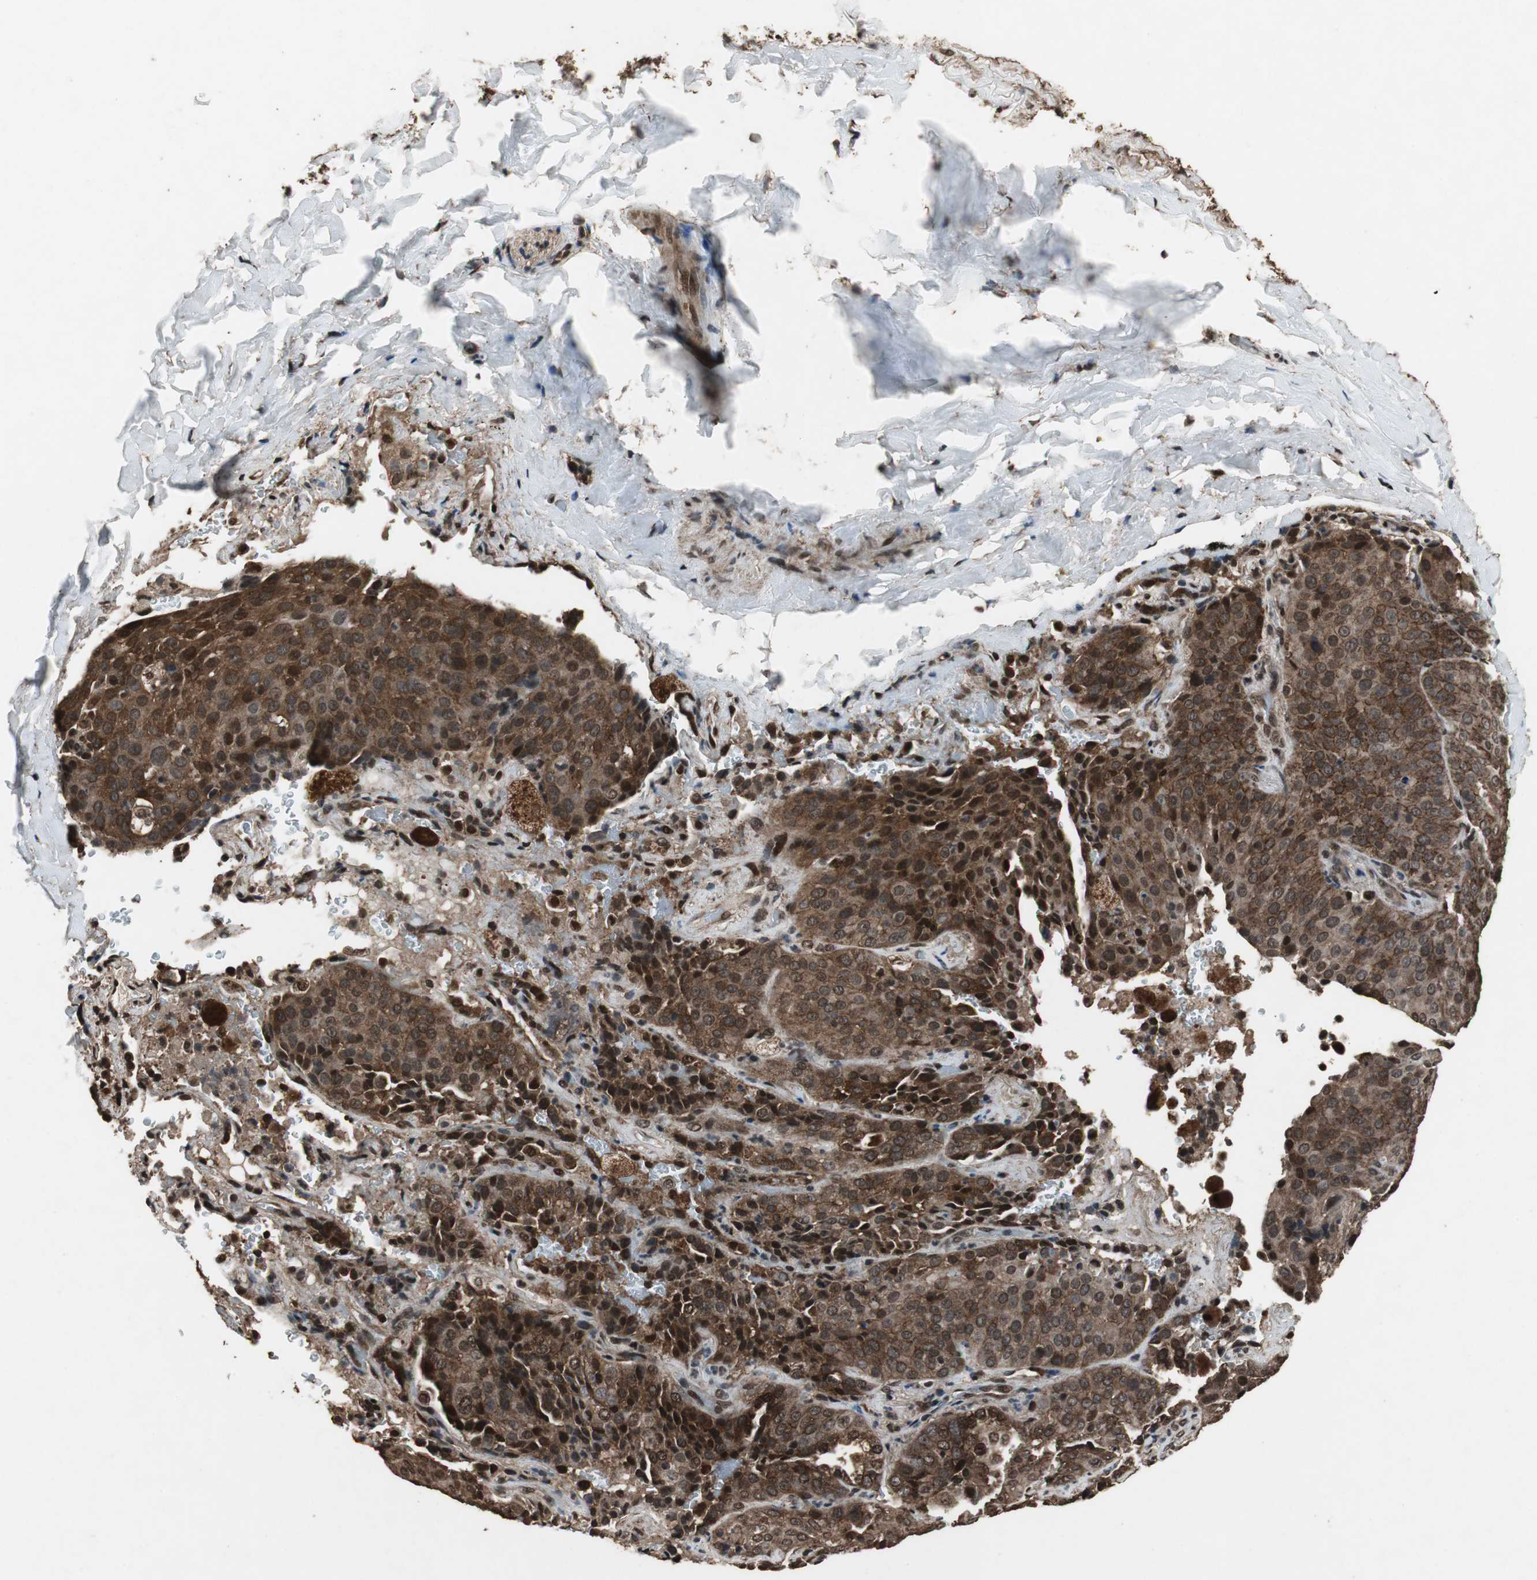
{"staining": {"intensity": "strong", "quantity": ">75%", "location": "cytoplasmic/membranous,nuclear"}, "tissue": "lung cancer", "cell_type": "Tumor cells", "image_type": "cancer", "snomed": [{"axis": "morphology", "description": "Squamous cell carcinoma, NOS"}, {"axis": "topography", "description": "Lung"}], "caption": "IHC photomicrograph of human squamous cell carcinoma (lung) stained for a protein (brown), which demonstrates high levels of strong cytoplasmic/membranous and nuclear staining in approximately >75% of tumor cells.", "gene": "ZNF18", "patient": {"sex": "male", "age": 54}}